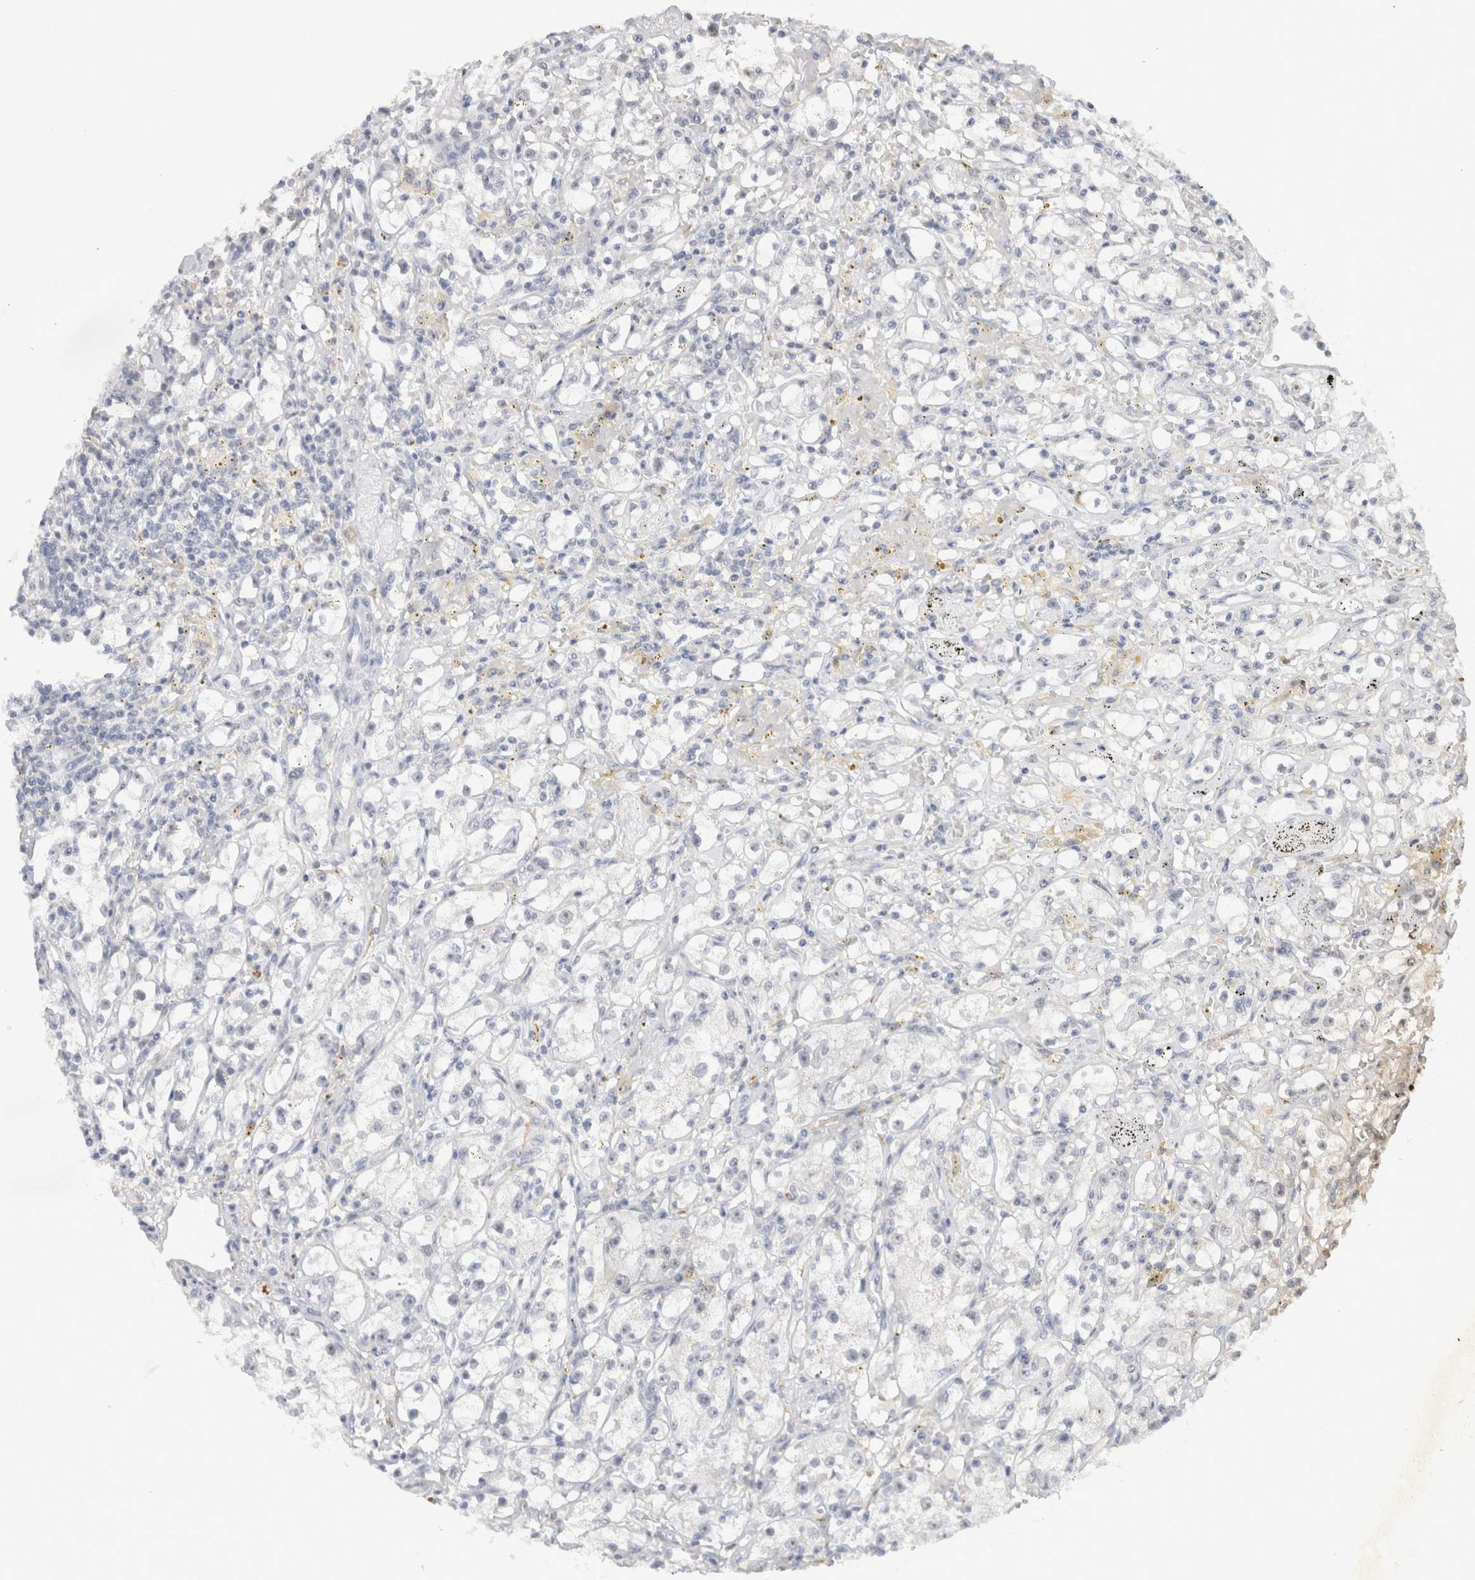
{"staining": {"intensity": "negative", "quantity": "none", "location": "none"}, "tissue": "renal cancer", "cell_type": "Tumor cells", "image_type": "cancer", "snomed": [{"axis": "morphology", "description": "Adenocarcinoma, NOS"}, {"axis": "topography", "description": "Kidney"}], "caption": "This is a image of IHC staining of renal cancer (adenocarcinoma), which shows no expression in tumor cells. Nuclei are stained in blue.", "gene": "CADM3", "patient": {"sex": "male", "age": 56}}